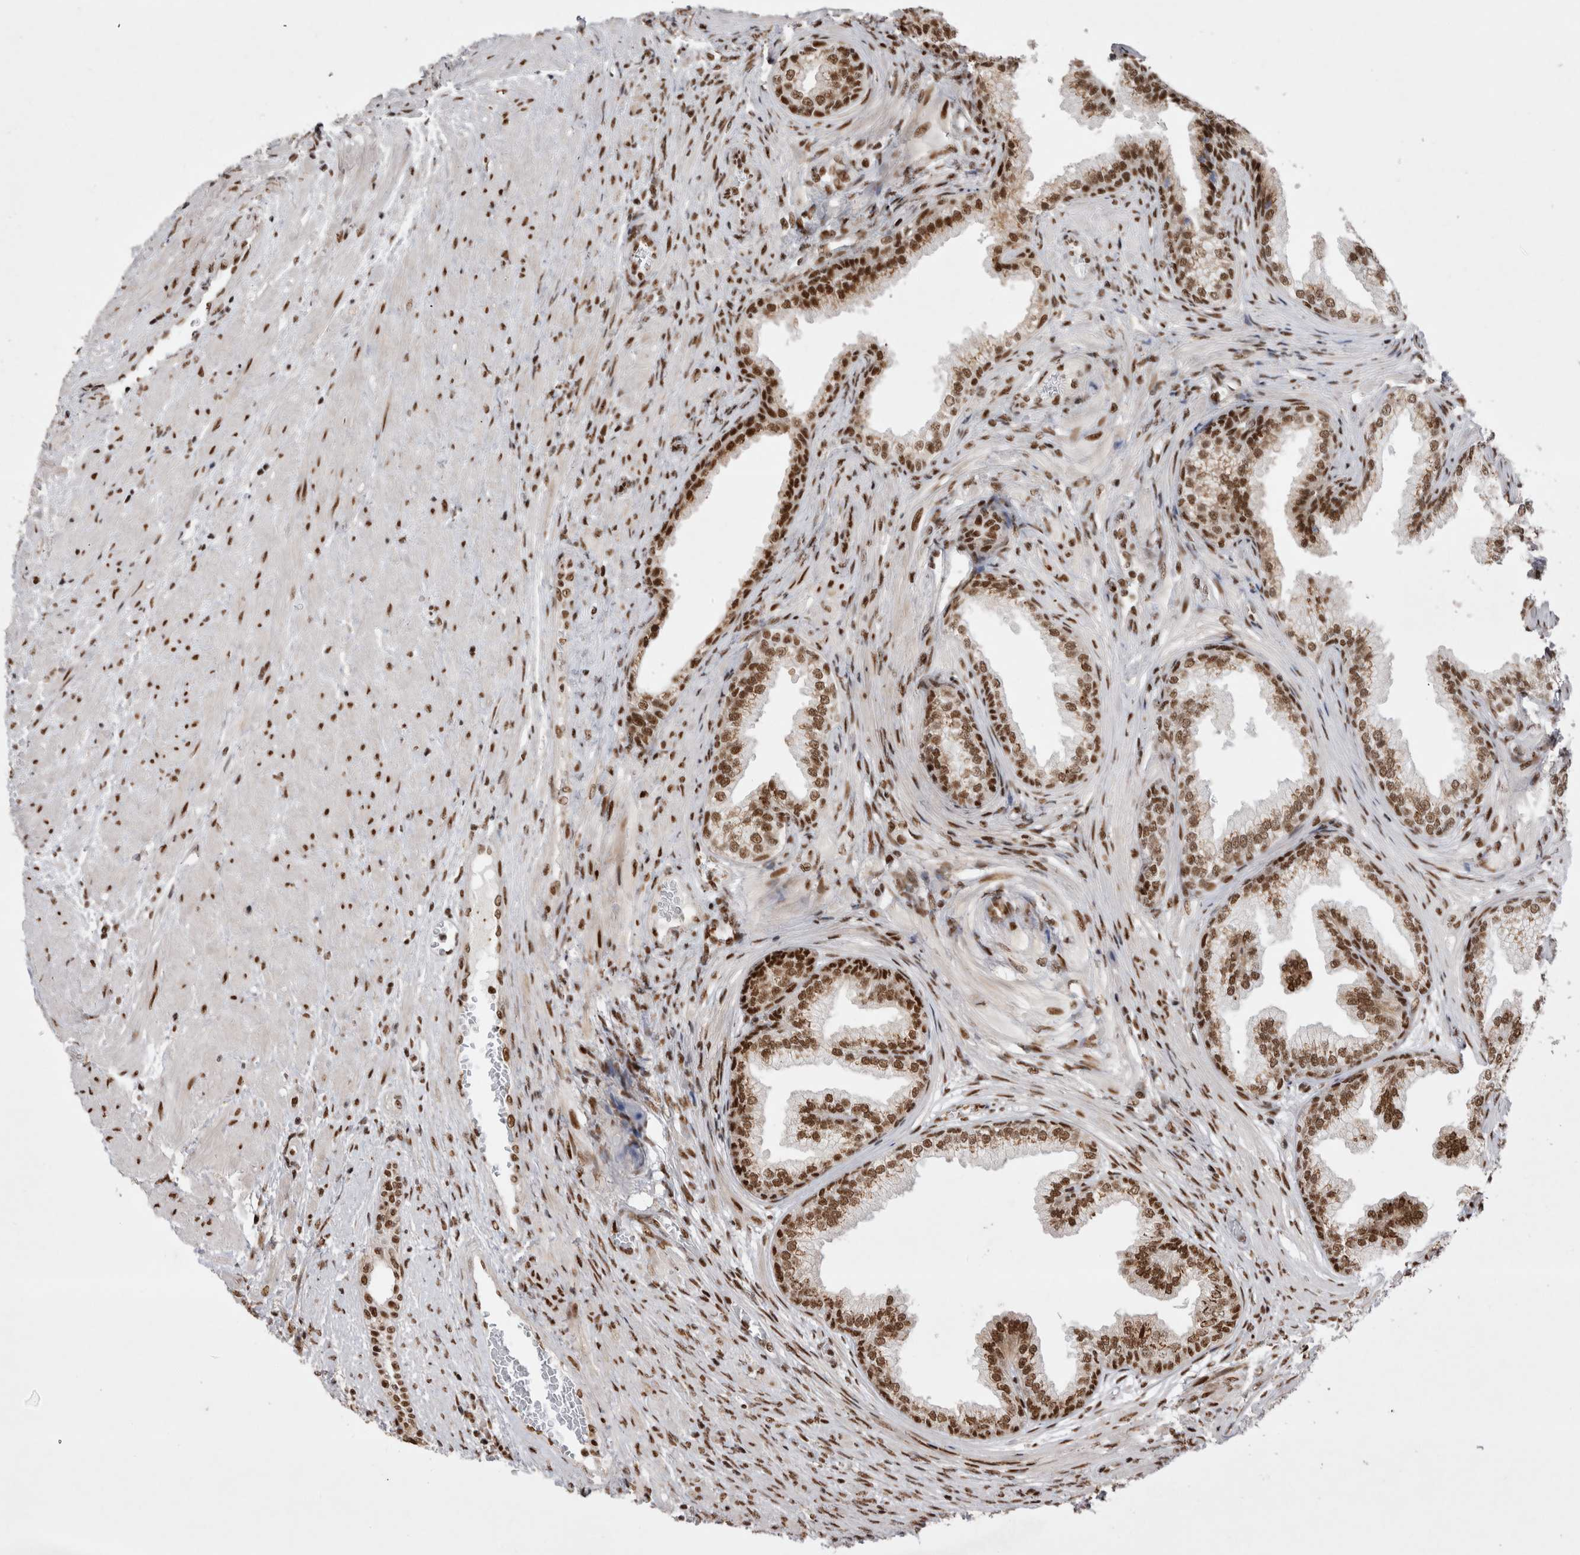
{"staining": {"intensity": "strong", "quantity": ">75%", "location": "nuclear"}, "tissue": "prostate", "cell_type": "Glandular cells", "image_type": "normal", "snomed": [{"axis": "morphology", "description": "Normal tissue, NOS"}, {"axis": "topography", "description": "Prostate"}], "caption": "Strong nuclear expression for a protein is seen in about >75% of glandular cells of unremarkable prostate using immunohistochemistry.", "gene": "EYA2", "patient": {"sex": "male", "age": 76}}